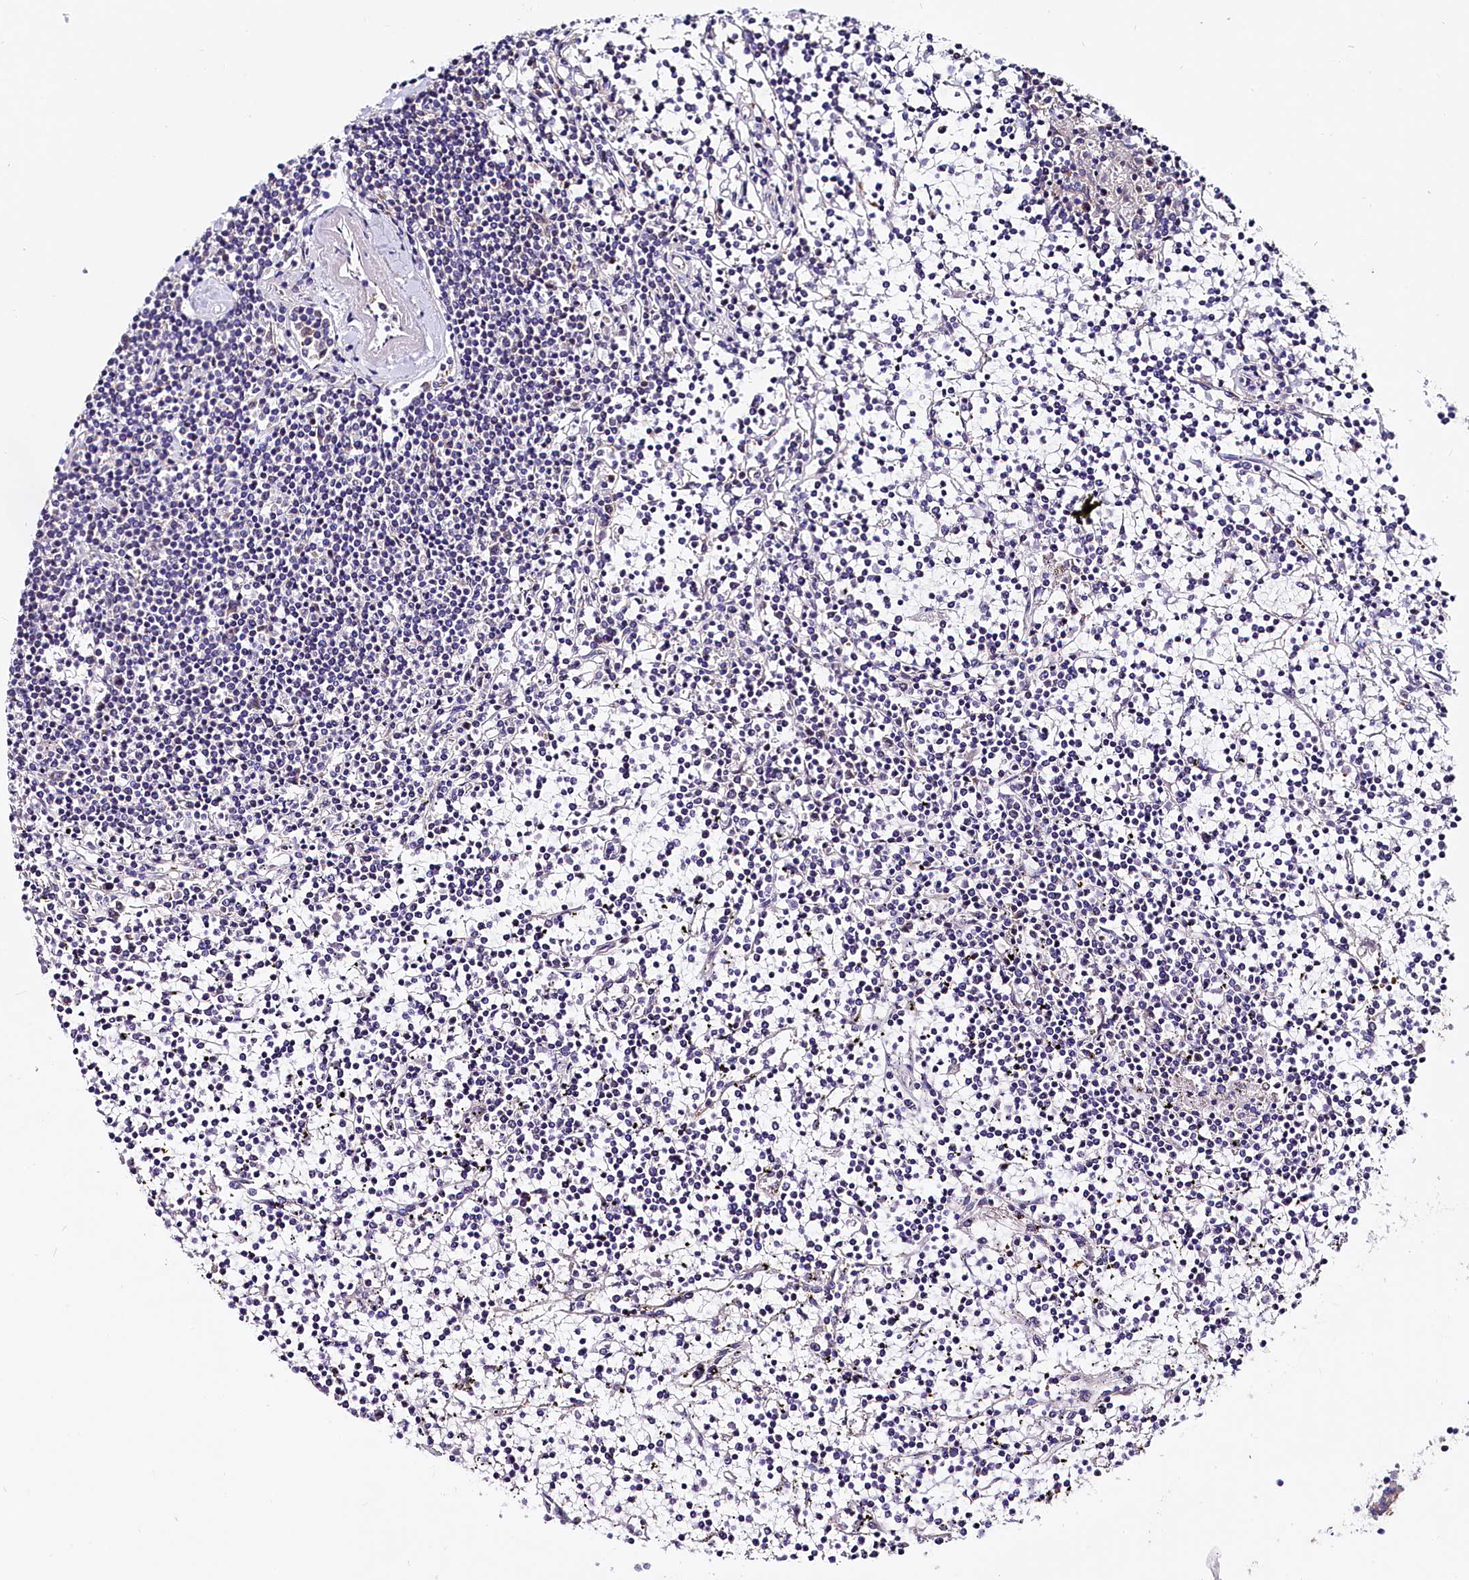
{"staining": {"intensity": "negative", "quantity": "none", "location": "none"}, "tissue": "lymphoma", "cell_type": "Tumor cells", "image_type": "cancer", "snomed": [{"axis": "morphology", "description": "Malignant lymphoma, non-Hodgkin's type, Low grade"}, {"axis": "topography", "description": "Spleen"}], "caption": "Immunohistochemistry (IHC) micrograph of neoplastic tissue: human malignant lymphoma, non-Hodgkin's type (low-grade) stained with DAB demonstrates no significant protein staining in tumor cells. (Stains: DAB IHC with hematoxylin counter stain, Microscopy: brightfield microscopy at high magnification).", "gene": "QARS1", "patient": {"sex": "female", "age": 19}}